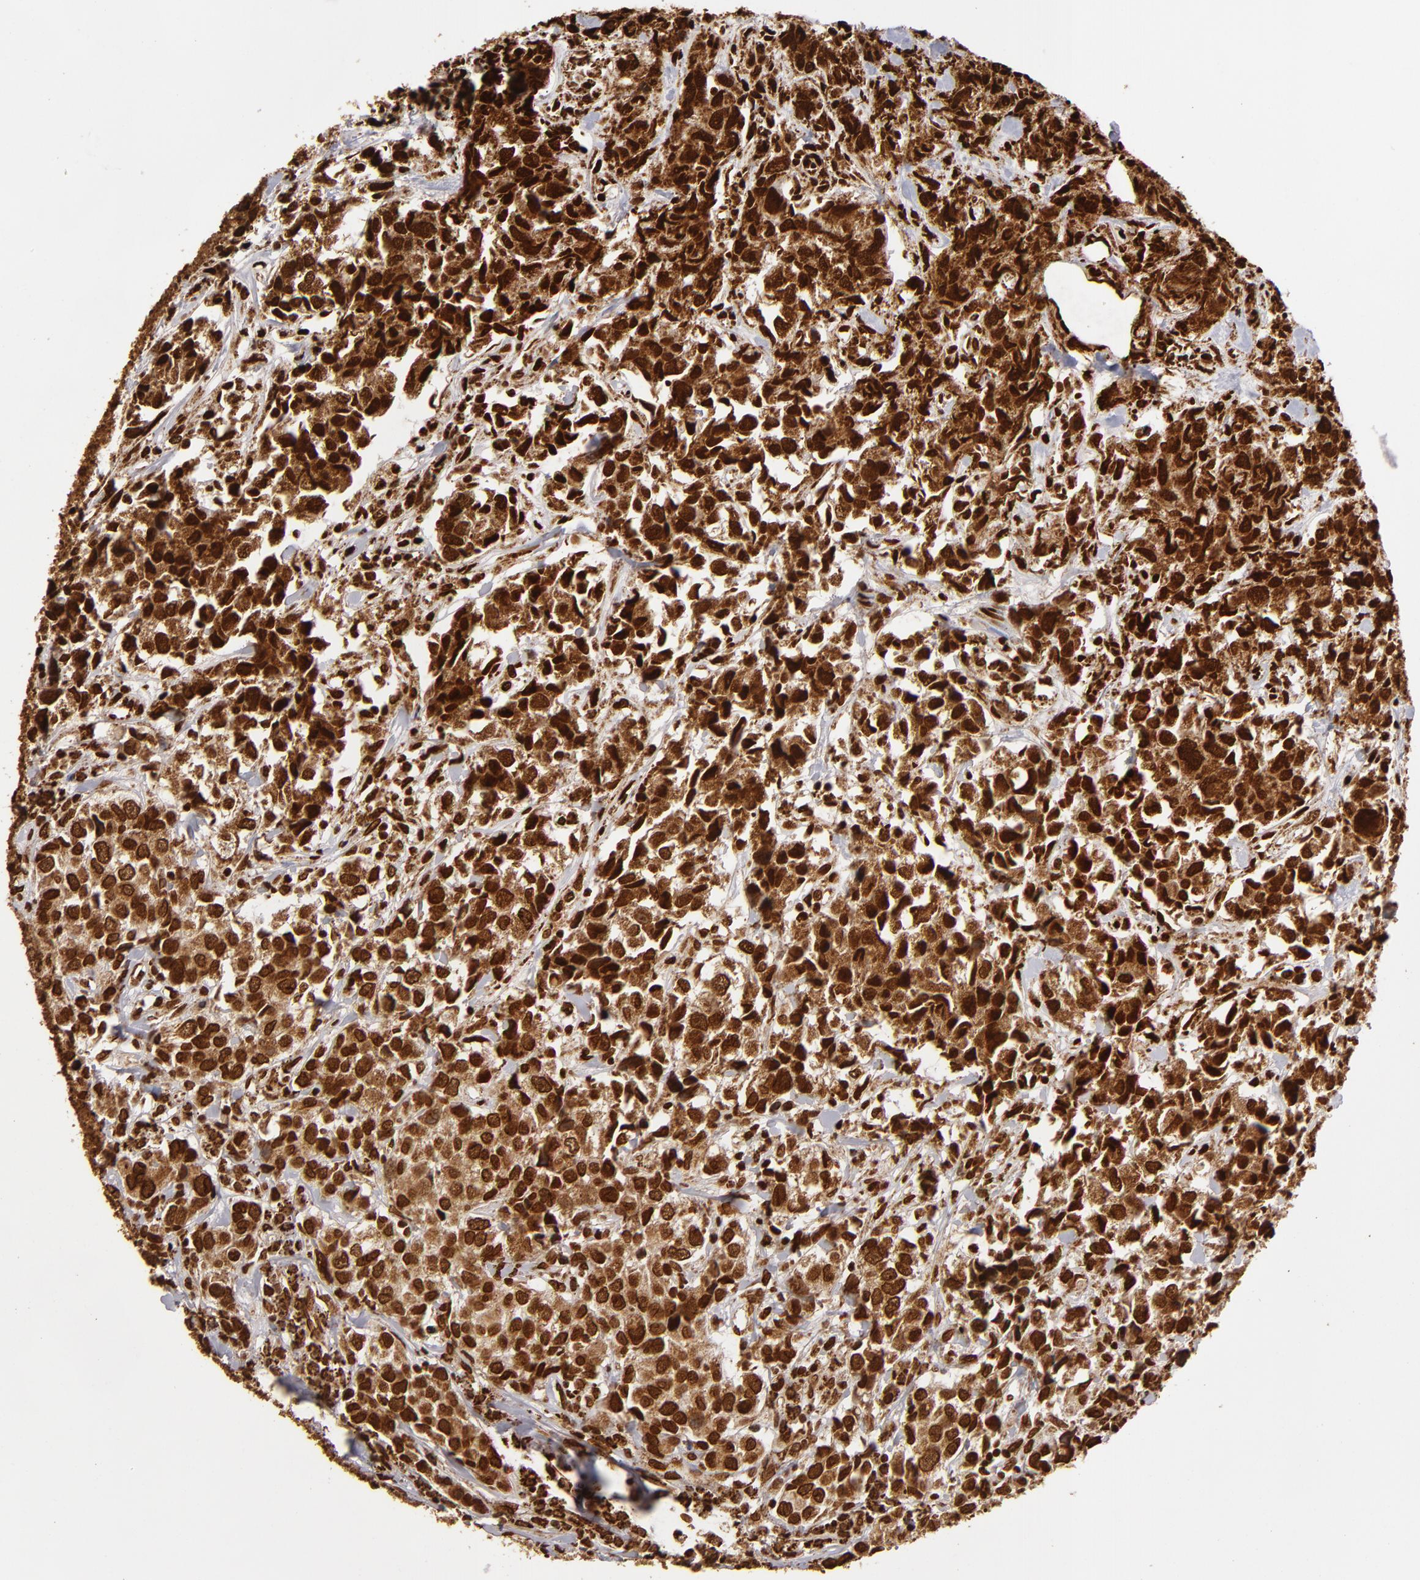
{"staining": {"intensity": "strong", "quantity": ">75%", "location": "cytoplasmic/membranous,nuclear"}, "tissue": "urothelial cancer", "cell_type": "Tumor cells", "image_type": "cancer", "snomed": [{"axis": "morphology", "description": "Urothelial carcinoma, High grade"}, {"axis": "topography", "description": "Urinary bladder"}], "caption": "IHC (DAB) staining of high-grade urothelial carcinoma exhibits strong cytoplasmic/membranous and nuclear protein expression in about >75% of tumor cells.", "gene": "CUL3", "patient": {"sex": "female", "age": 75}}